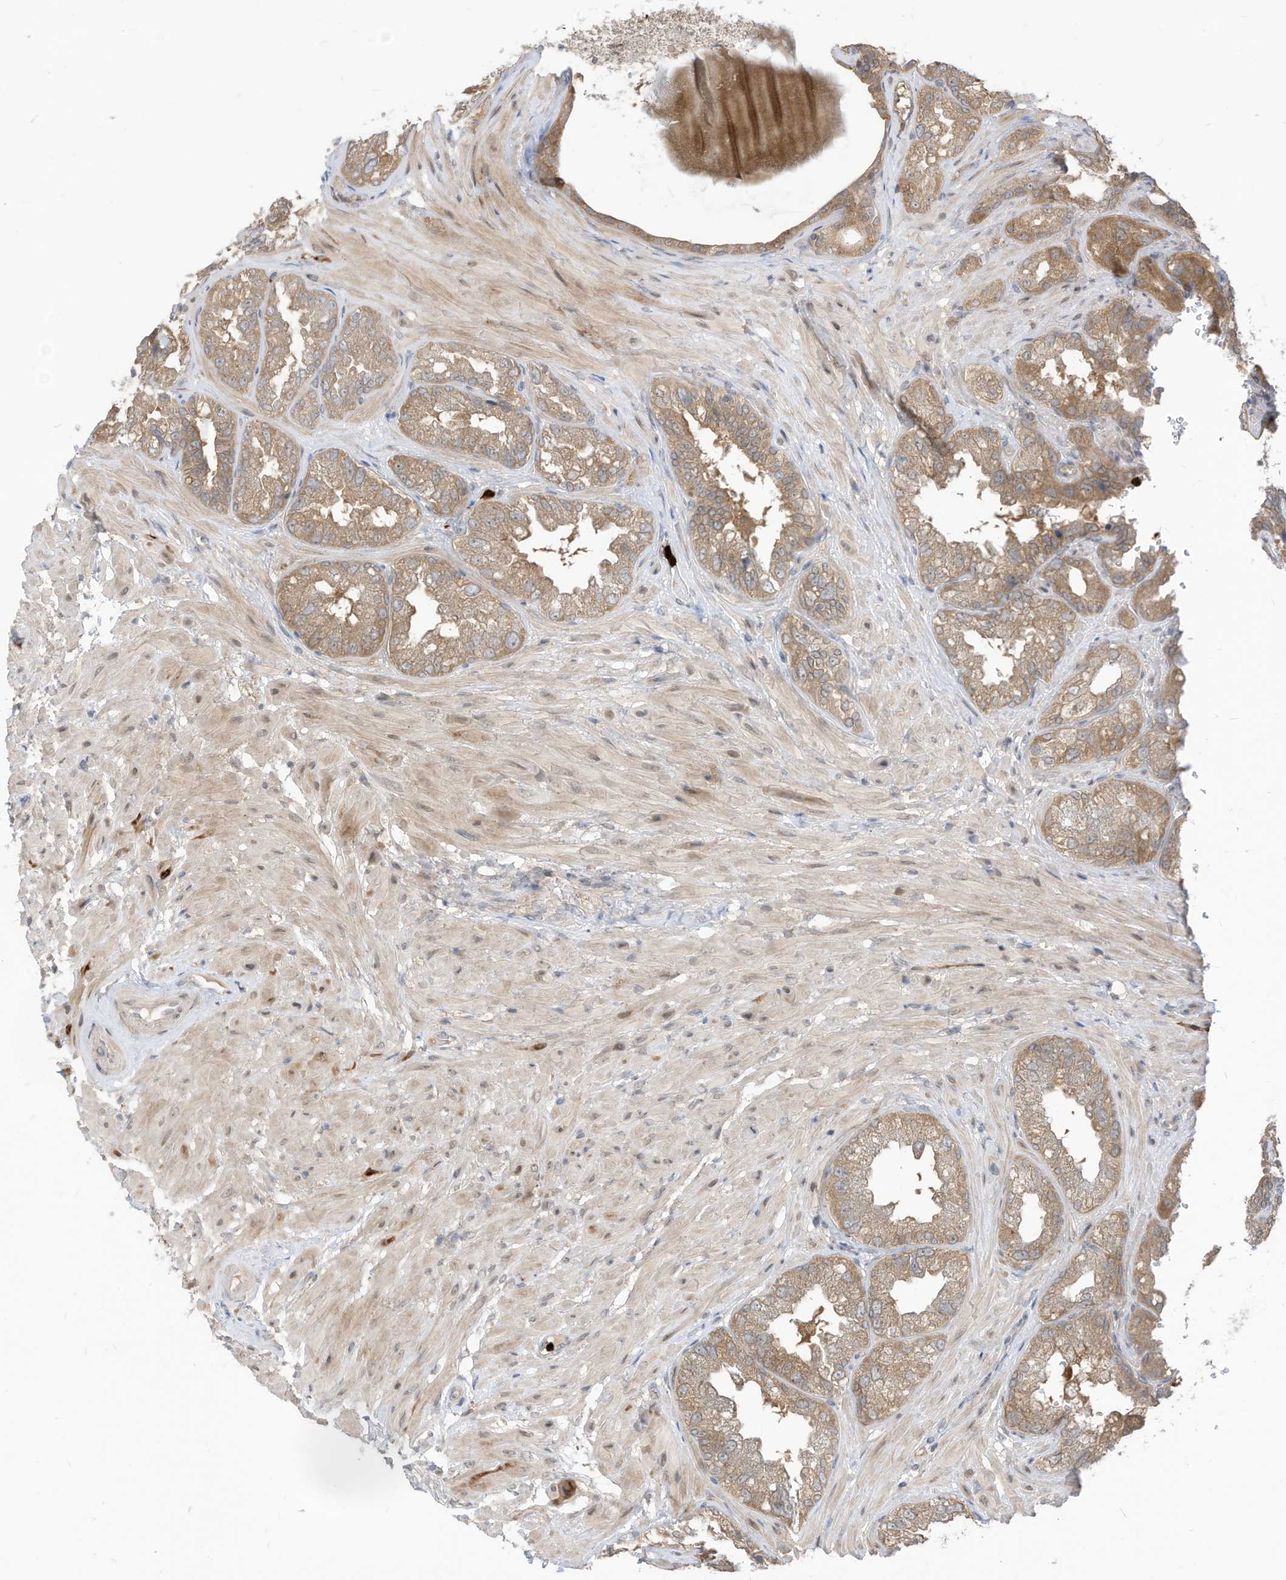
{"staining": {"intensity": "moderate", "quantity": ">75%", "location": "cytoplasmic/membranous"}, "tissue": "seminal vesicle", "cell_type": "Glandular cells", "image_type": "normal", "snomed": [{"axis": "morphology", "description": "Normal tissue, NOS"}, {"axis": "topography", "description": "Seminal veicle"}, {"axis": "topography", "description": "Peripheral nerve tissue"}], "caption": "A medium amount of moderate cytoplasmic/membranous positivity is present in approximately >75% of glandular cells in unremarkable seminal vesicle. (DAB (3,3'-diaminobenzidine) = brown stain, brightfield microscopy at high magnification).", "gene": "CNKSR1", "patient": {"sex": "male", "age": 63}}